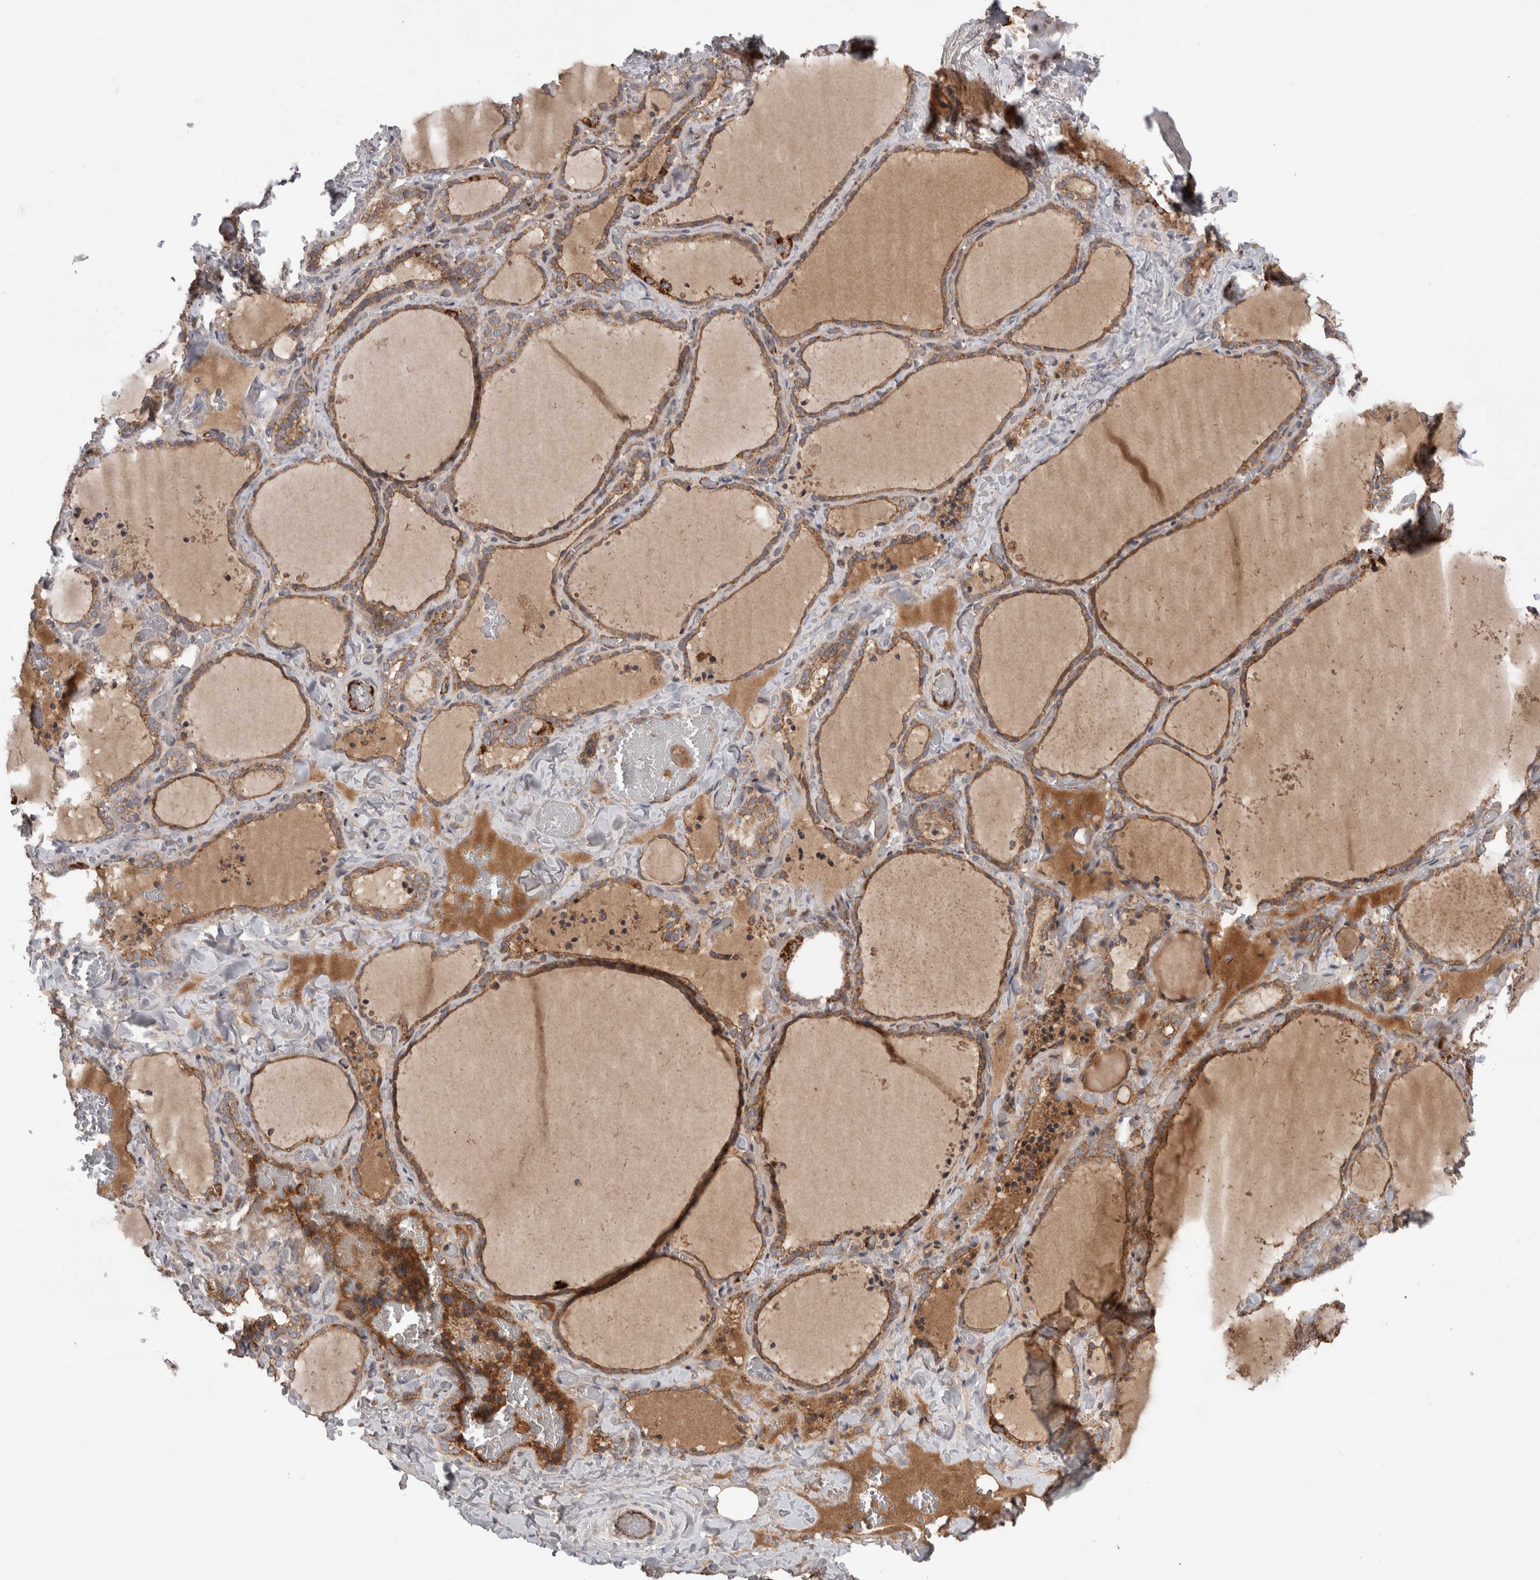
{"staining": {"intensity": "moderate", "quantity": ">75%", "location": "cytoplasmic/membranous"}, "tissue": "thyroid gland", "cell_type": "Glandular cells", "image_type": "normal", "snomed": [{"axis": "morphology", "description": "Normal tissue, NOS"}, {"axis": "topography", "description": "Thyroid gland"}], "caption": "Normal thyroid gland displays moderate cytoplasmic/membranous expression in approximately >75% of glandular cells The protein is shown in brown color, while the nuclei are stained blue..", "gene": "DARS2", "patient": {"sex": "female", "age": 22}}